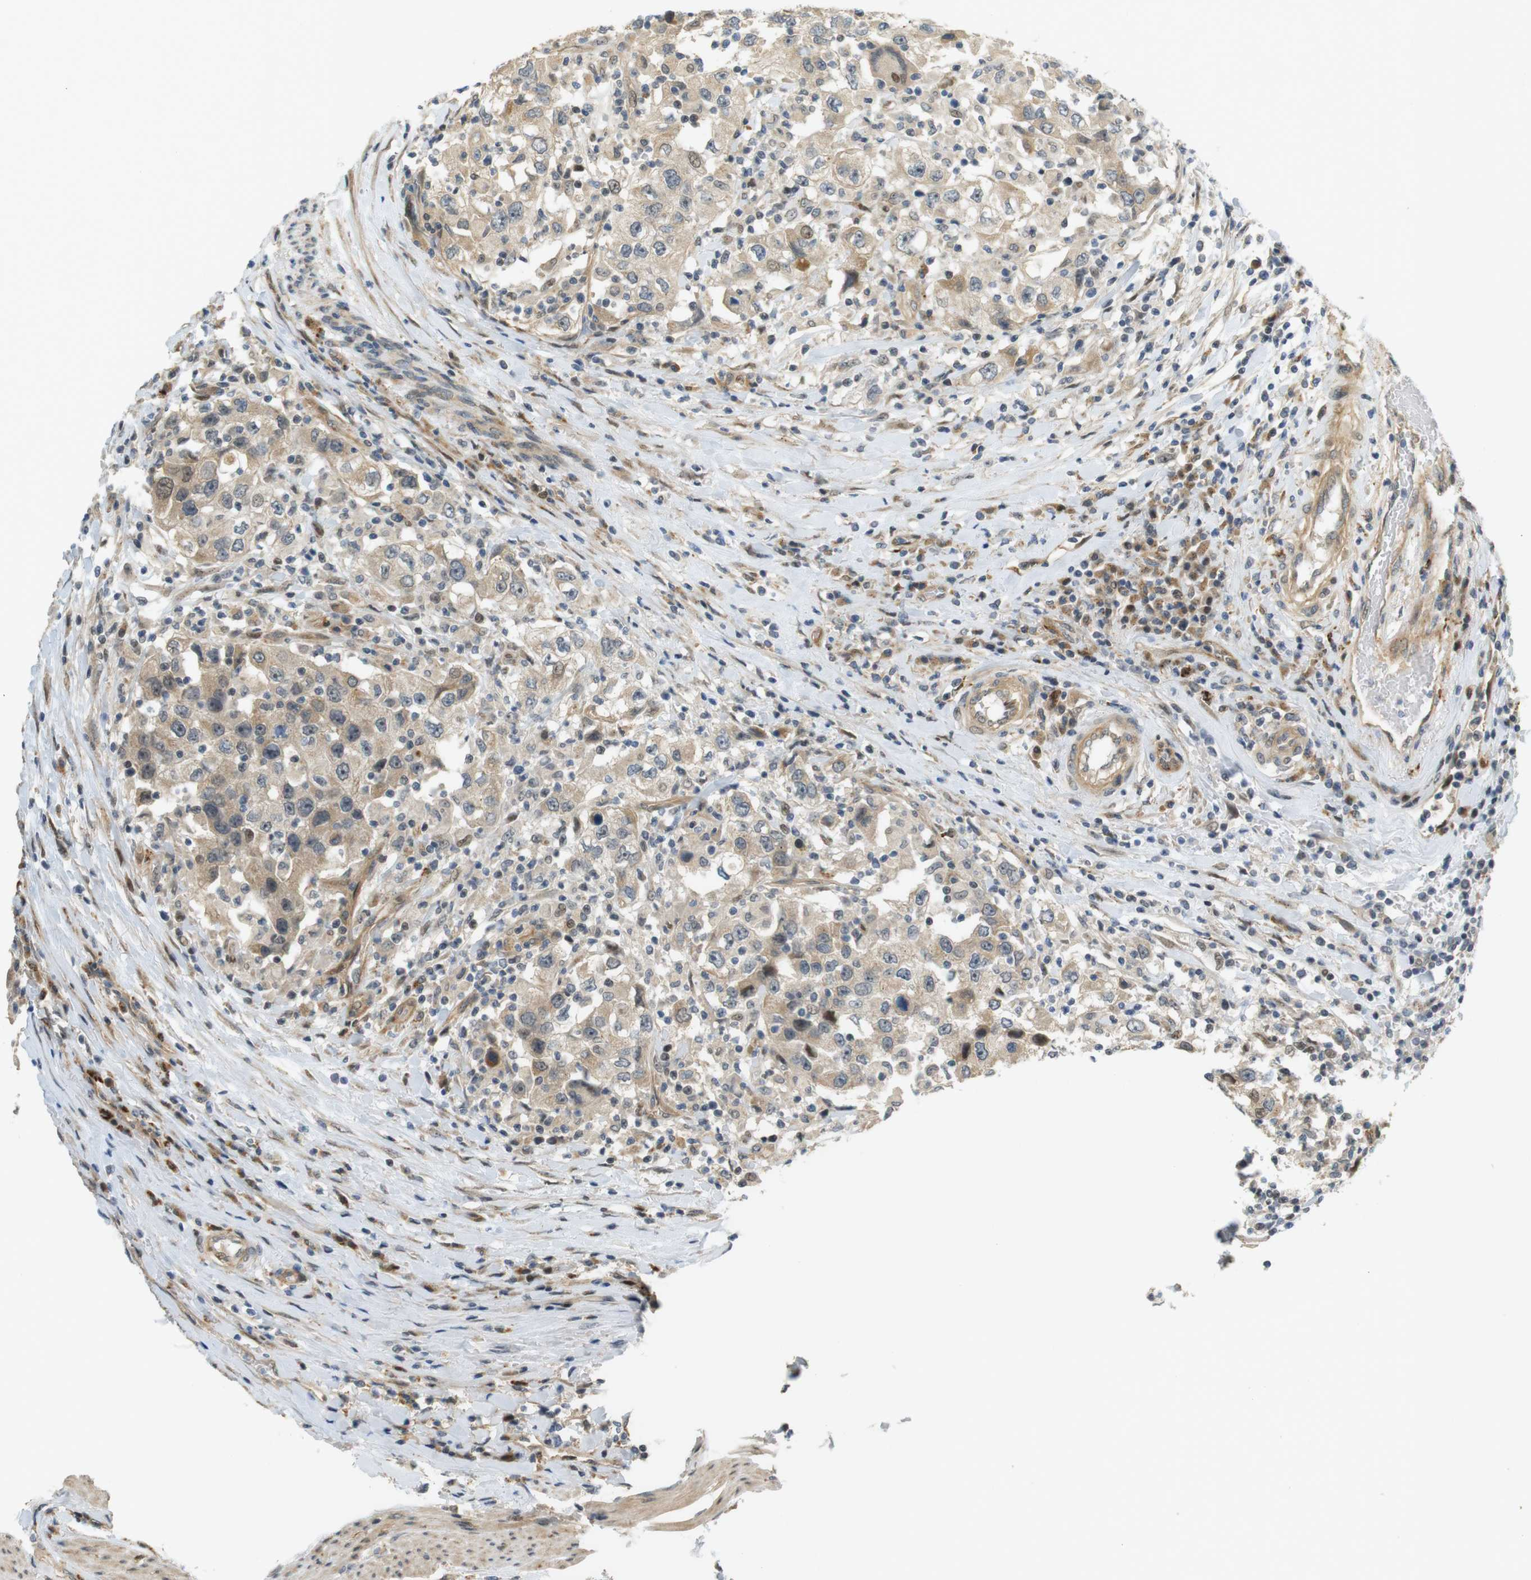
{"staining": {"intensity": "weak", "quantity": ">75%", "location": "cytoplasmic/membranous"}, "tissue": "urothelial cancer", "cell_type": "Tumor cells", "image_type": "cancer", "snomed": [{"axis": "morphology", "description": "Urothelial carcinoma, High grade"}, {"axis": "topography", "description": "Urinary bladder"}], "caption": "Tumor cells exhibit weak cytoplasmic/membranous positivity in approximately >75% of cells in urothelial cancer.", "gene": "TSPAN9", "patient": {"sex": "female", "age": 80}}